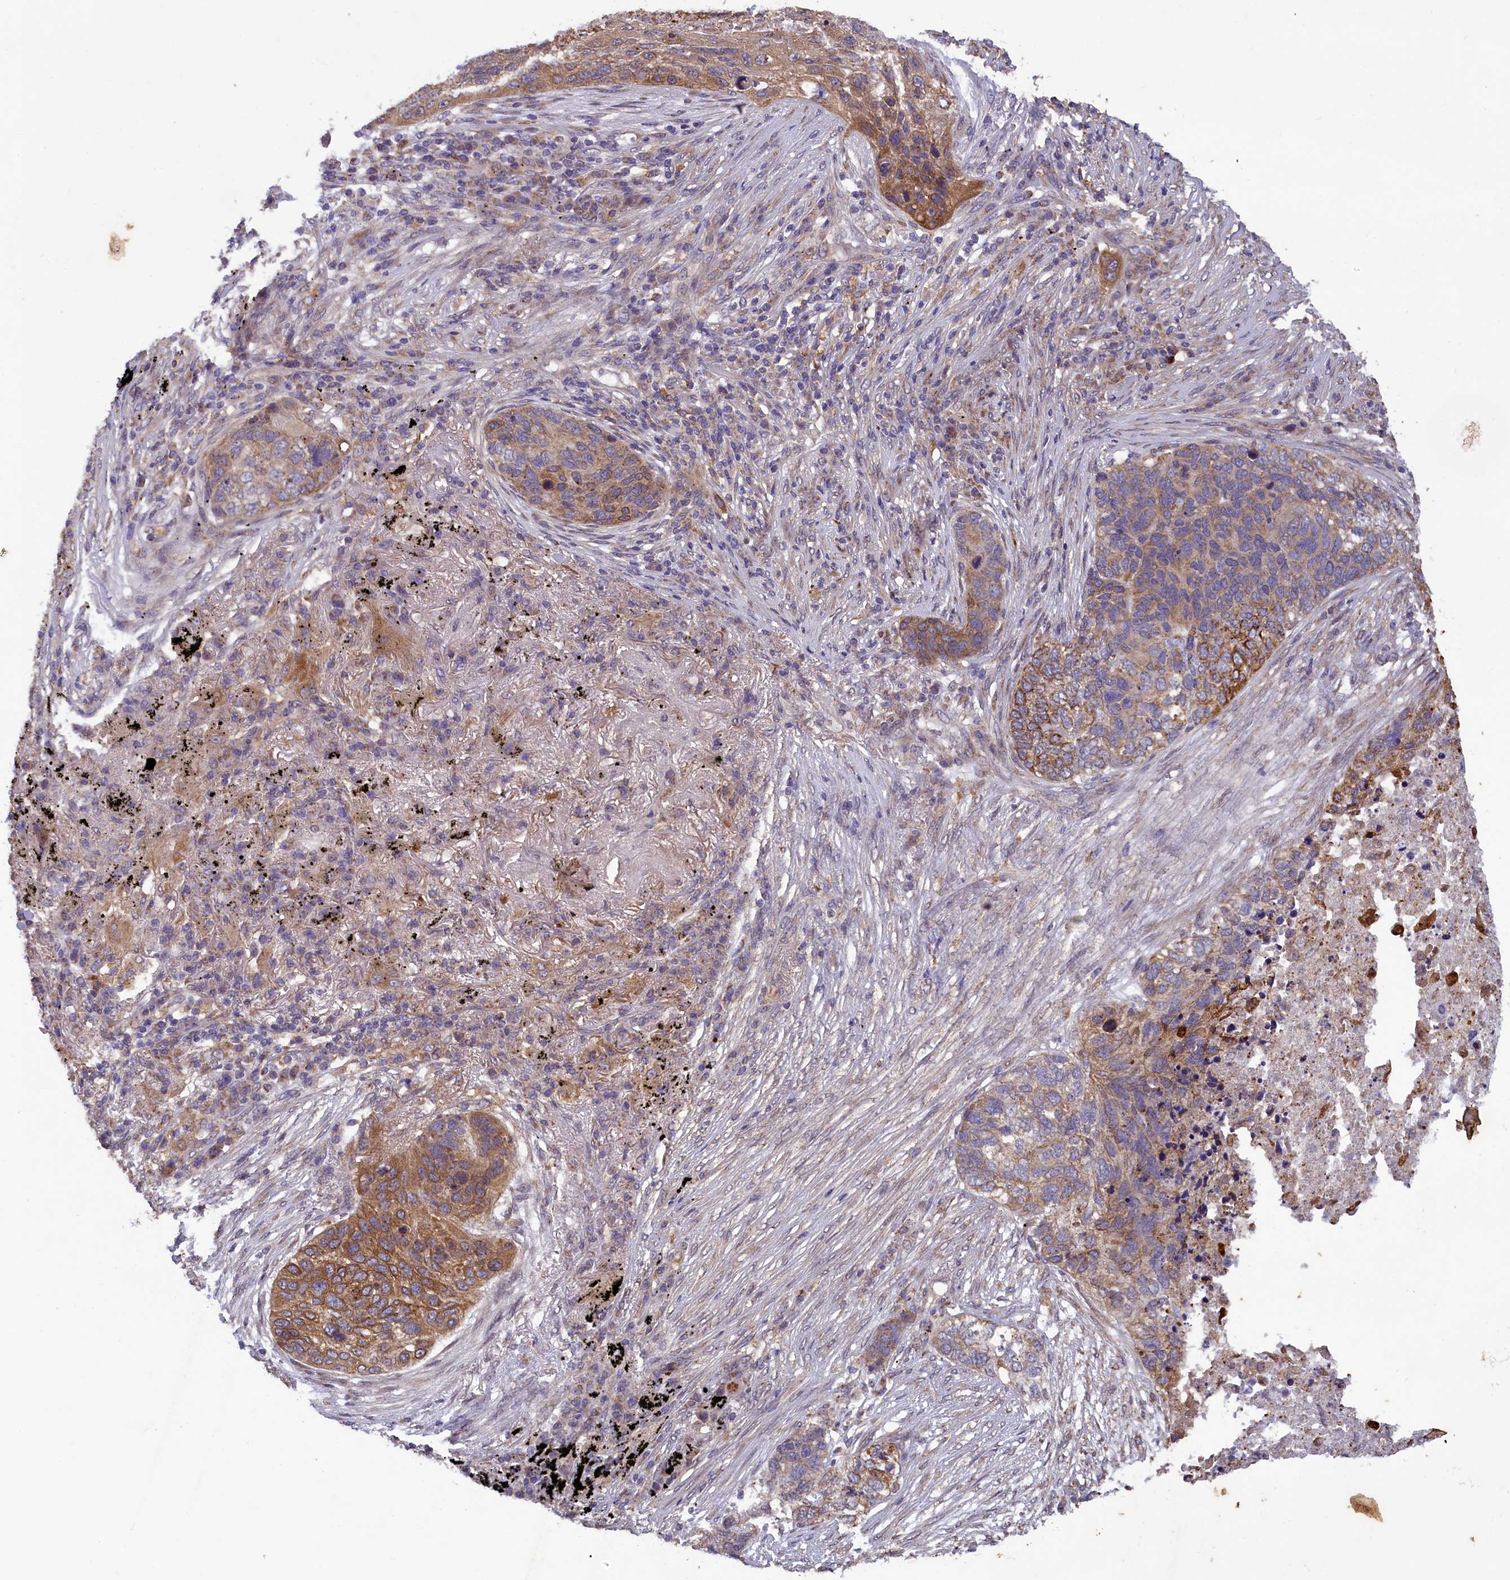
{"staining": {"intensity": "moderate", "quantity": "25%-75%", "location": "cytoplasmic/membranous"}, "tissue": "lung cancer", "cell_type": "Tumor cells", "image_type": "cancer", "snomed": [{"axis": "morphology", "description": "Squamous cell carcinoma, NOS"}, {"axis": "topography", "description": "Lung"}], "caption": "Protein staining demonstrates moderate cytoplasmic/membranous expression in approximately 25%-75% of tumor cells in lung cancer.", "gene": "ACAD8", "patient": {"sex": "female", "age": 63}}